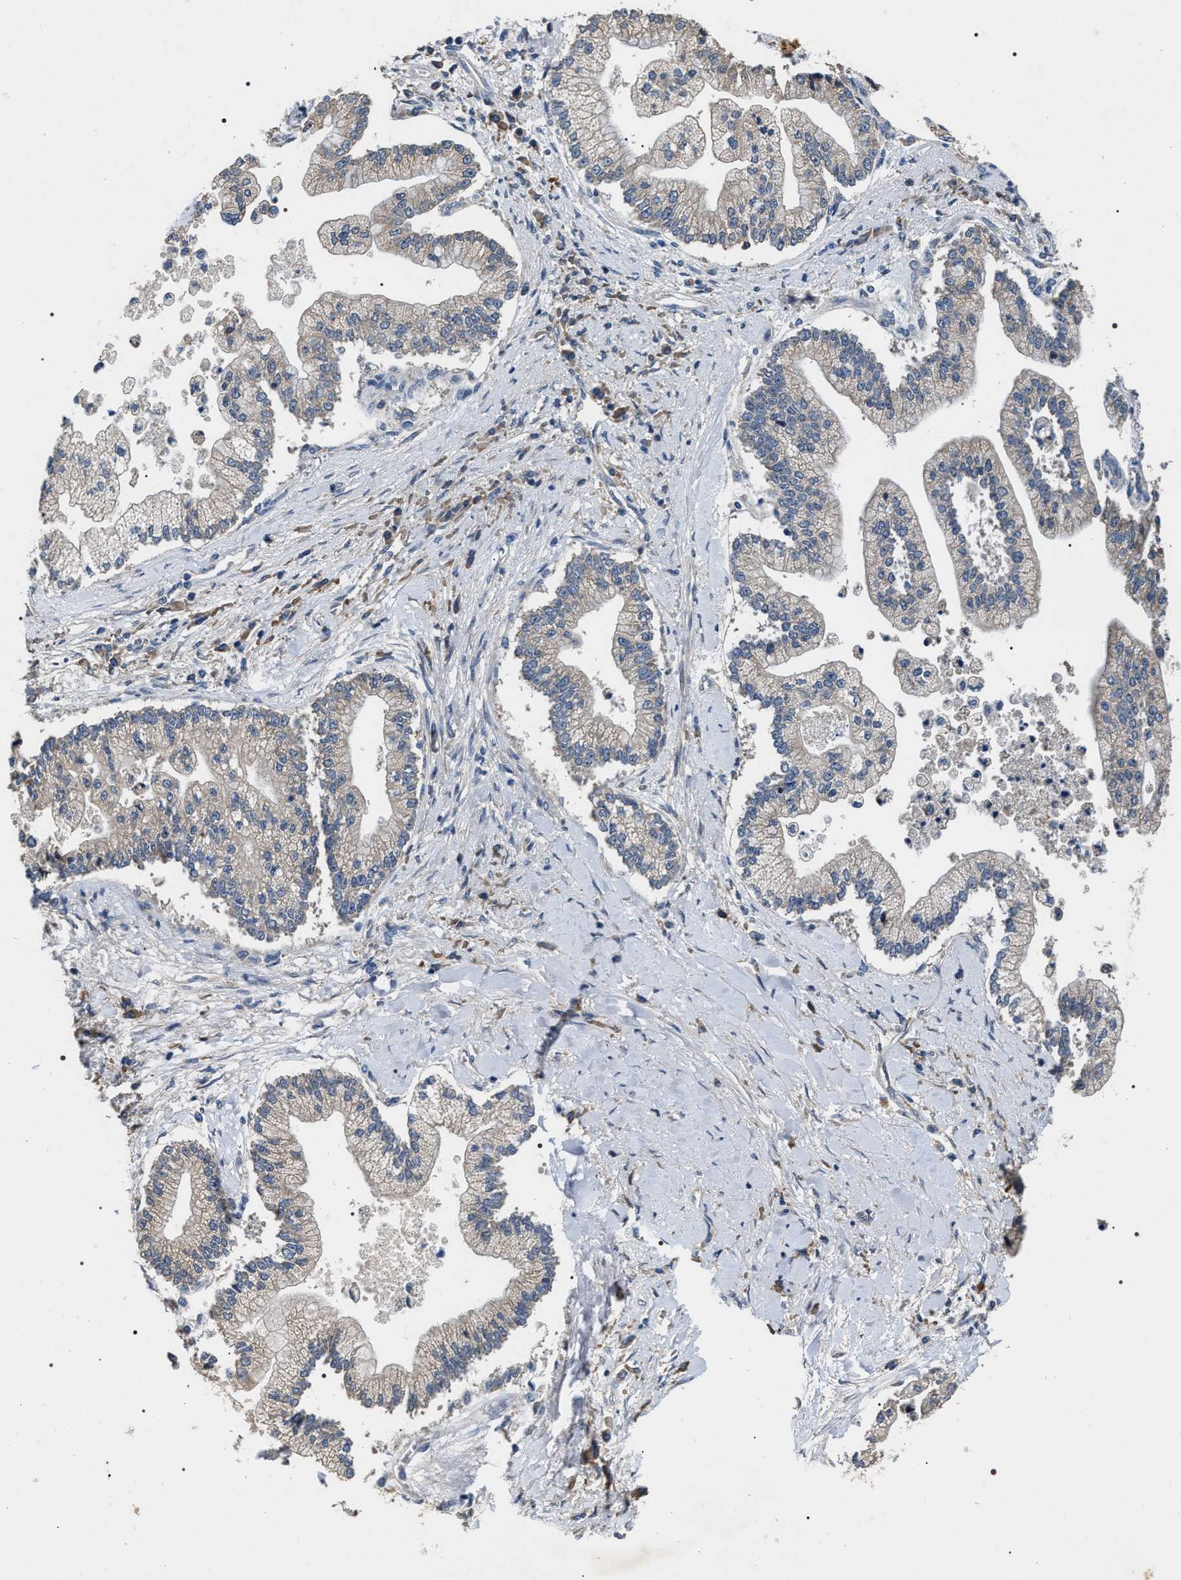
{"staining": {"intensity": "negative", "quantity": "none", "location": "none"}, "tissue": "liver cancer", "cell_type": "Tumor cells", "image_type": "cancer", "snomed": [{"axis": "morphology", "description": "Cholangiocarcinoma"}, {"axis": "topography", "description": "Liver"}], "caption": "There is no significant expression in tumor cells of cholangiocarcinoma (liver).", "gene": "IFT81", "patient": {"sex": "male", "age": 50}}